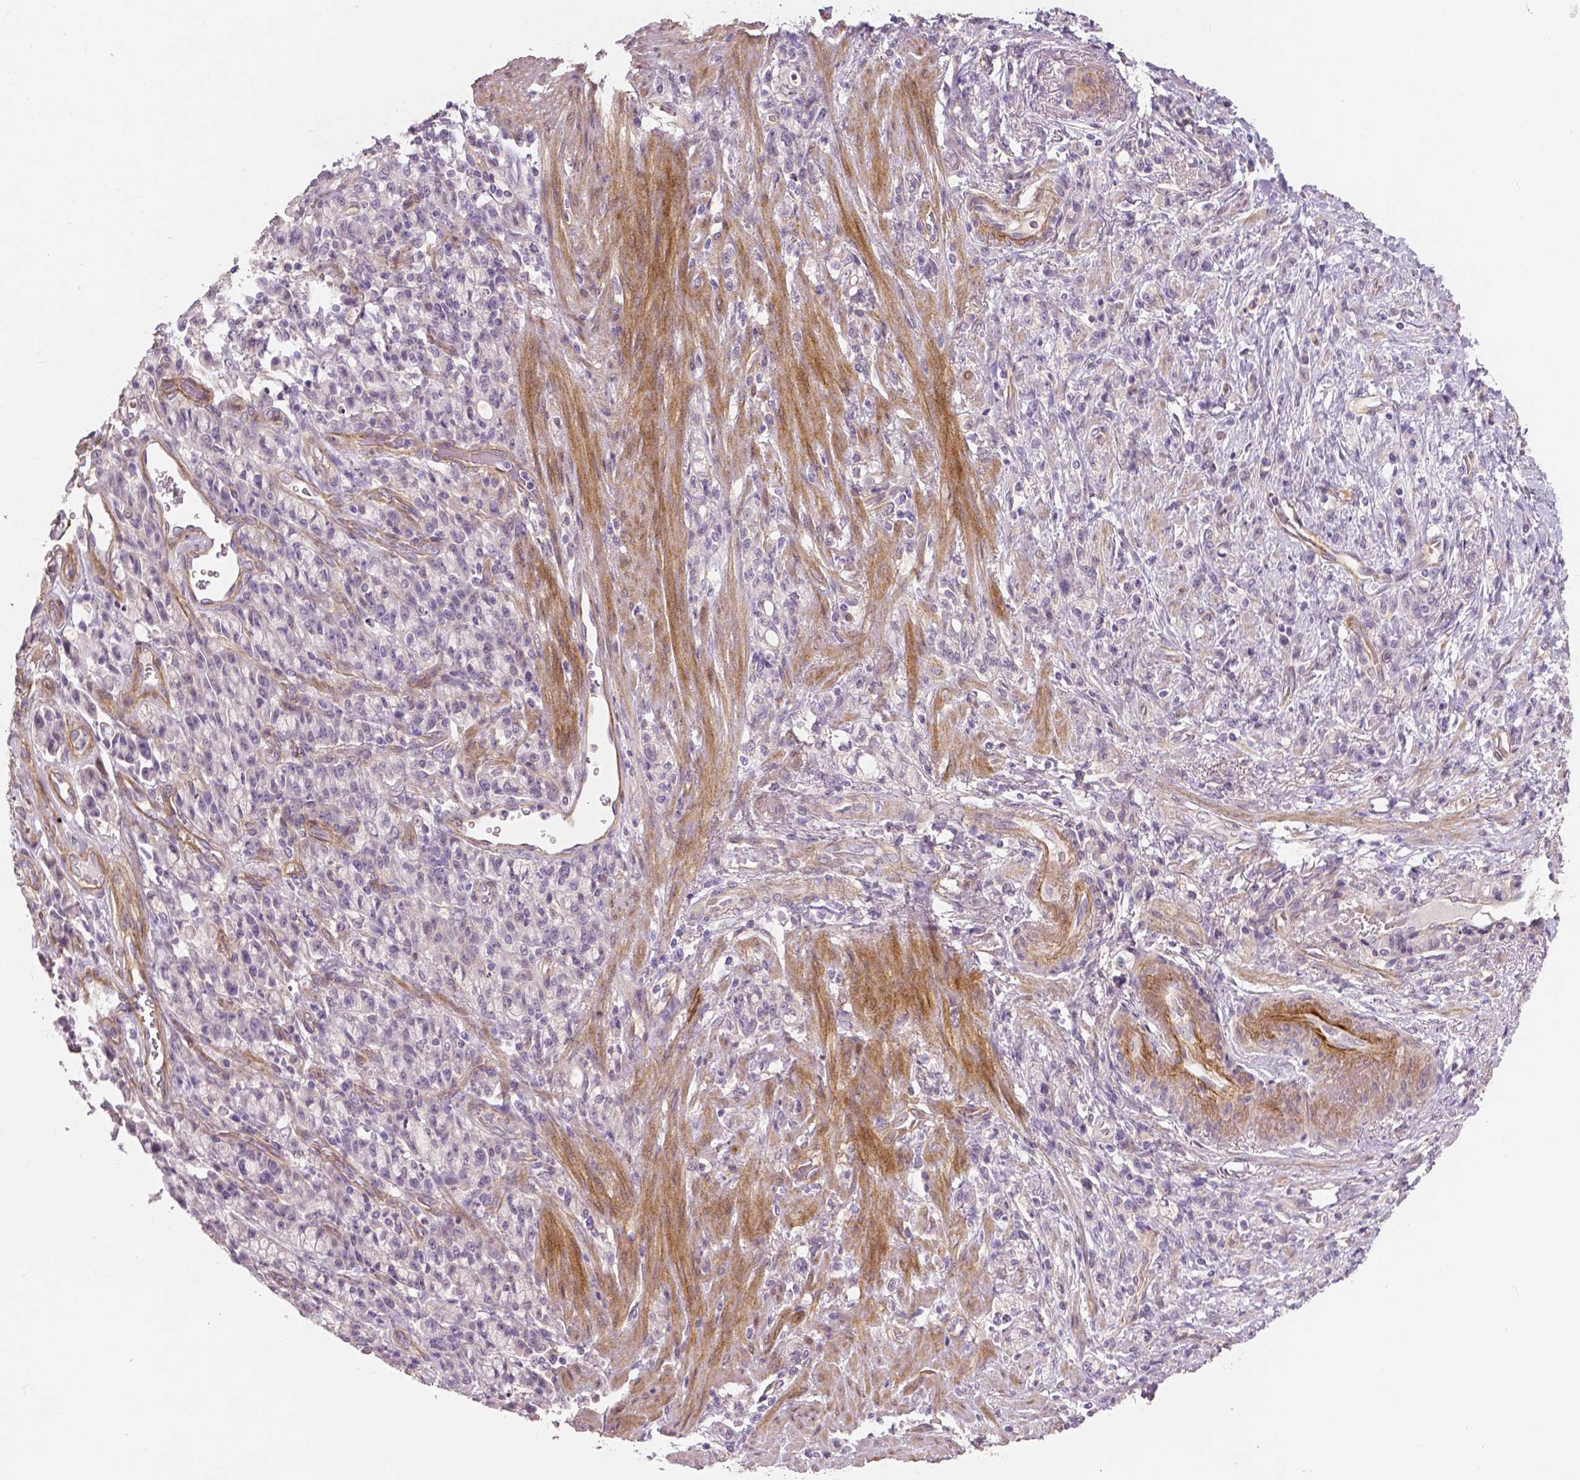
{"staining": {"intensity": "negative", "quantity": "none", "location": "none"}, "tissue": "stomach cancer", "cell_type": "Tumor cells", "image_type": "cancer", "snomed": [{"axis": "morphology", "description": "Adenocarcinoma, NOS"}, {"axis": "topography", "description": "Stomach"}], "caption": "Tumor cells show no significant protein positivity in adenocarcinoma (stomach).", "gene": "FLT1", "patient": {"sex": "male", "age": 77}}